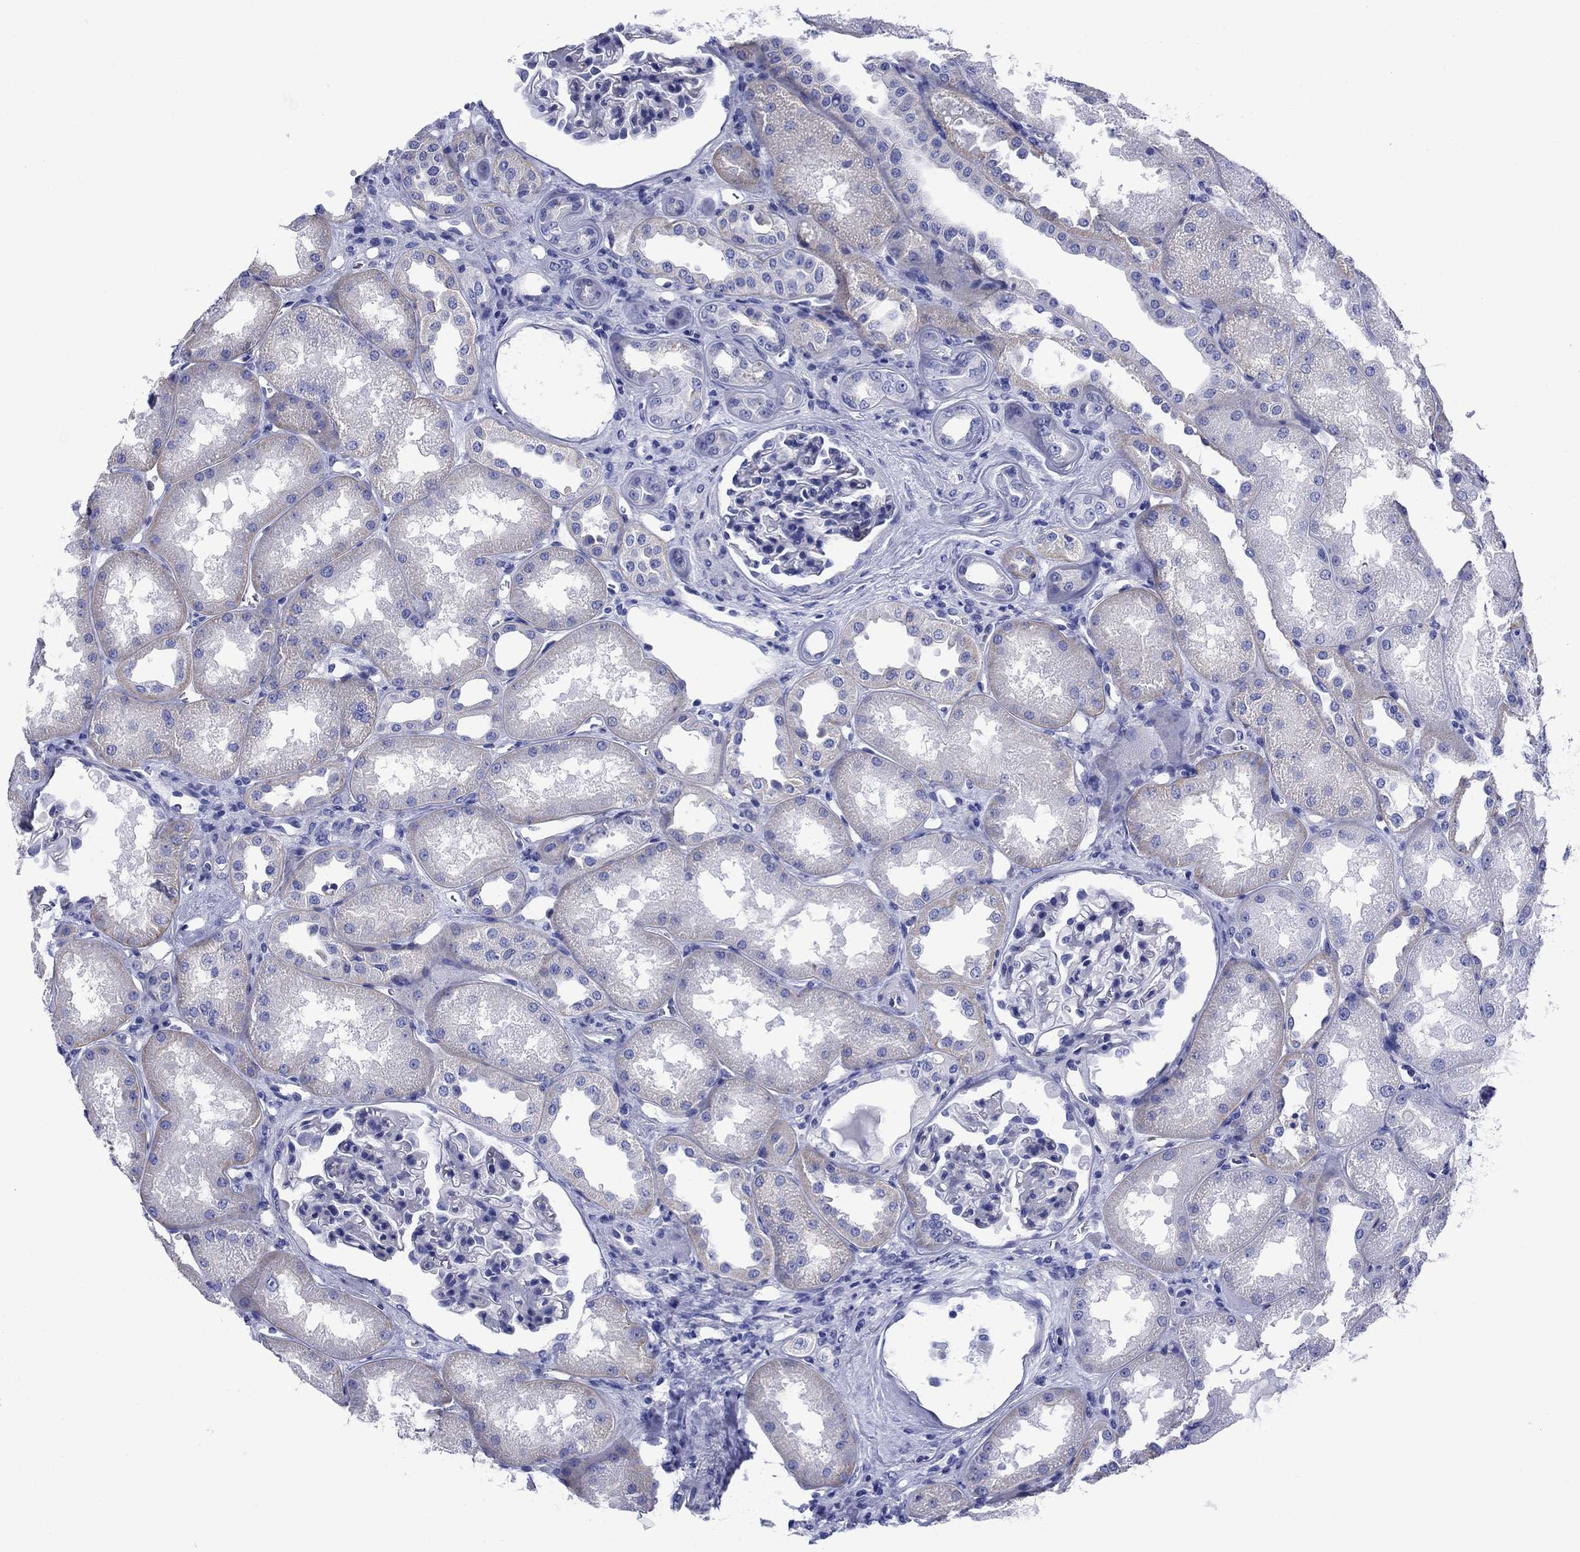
{"staining": {"intensity": "negative", "quantity": "none", "location": "none"}, "tissue": "kidney", "cell_type": "Cells in glomeruli", "image_type": "normal", "snomed": [{"axis": "morphology", "description": "Normal tissue, NOS"}, {"axis": "topography", "description": "Kidney"}], "caption": "This is an IHC photomicrograph of benign kidney. There is no staining in cells in glomeruli.", "gene": "SLC1A2", "patient": {"sex": "male", "age": 61}}